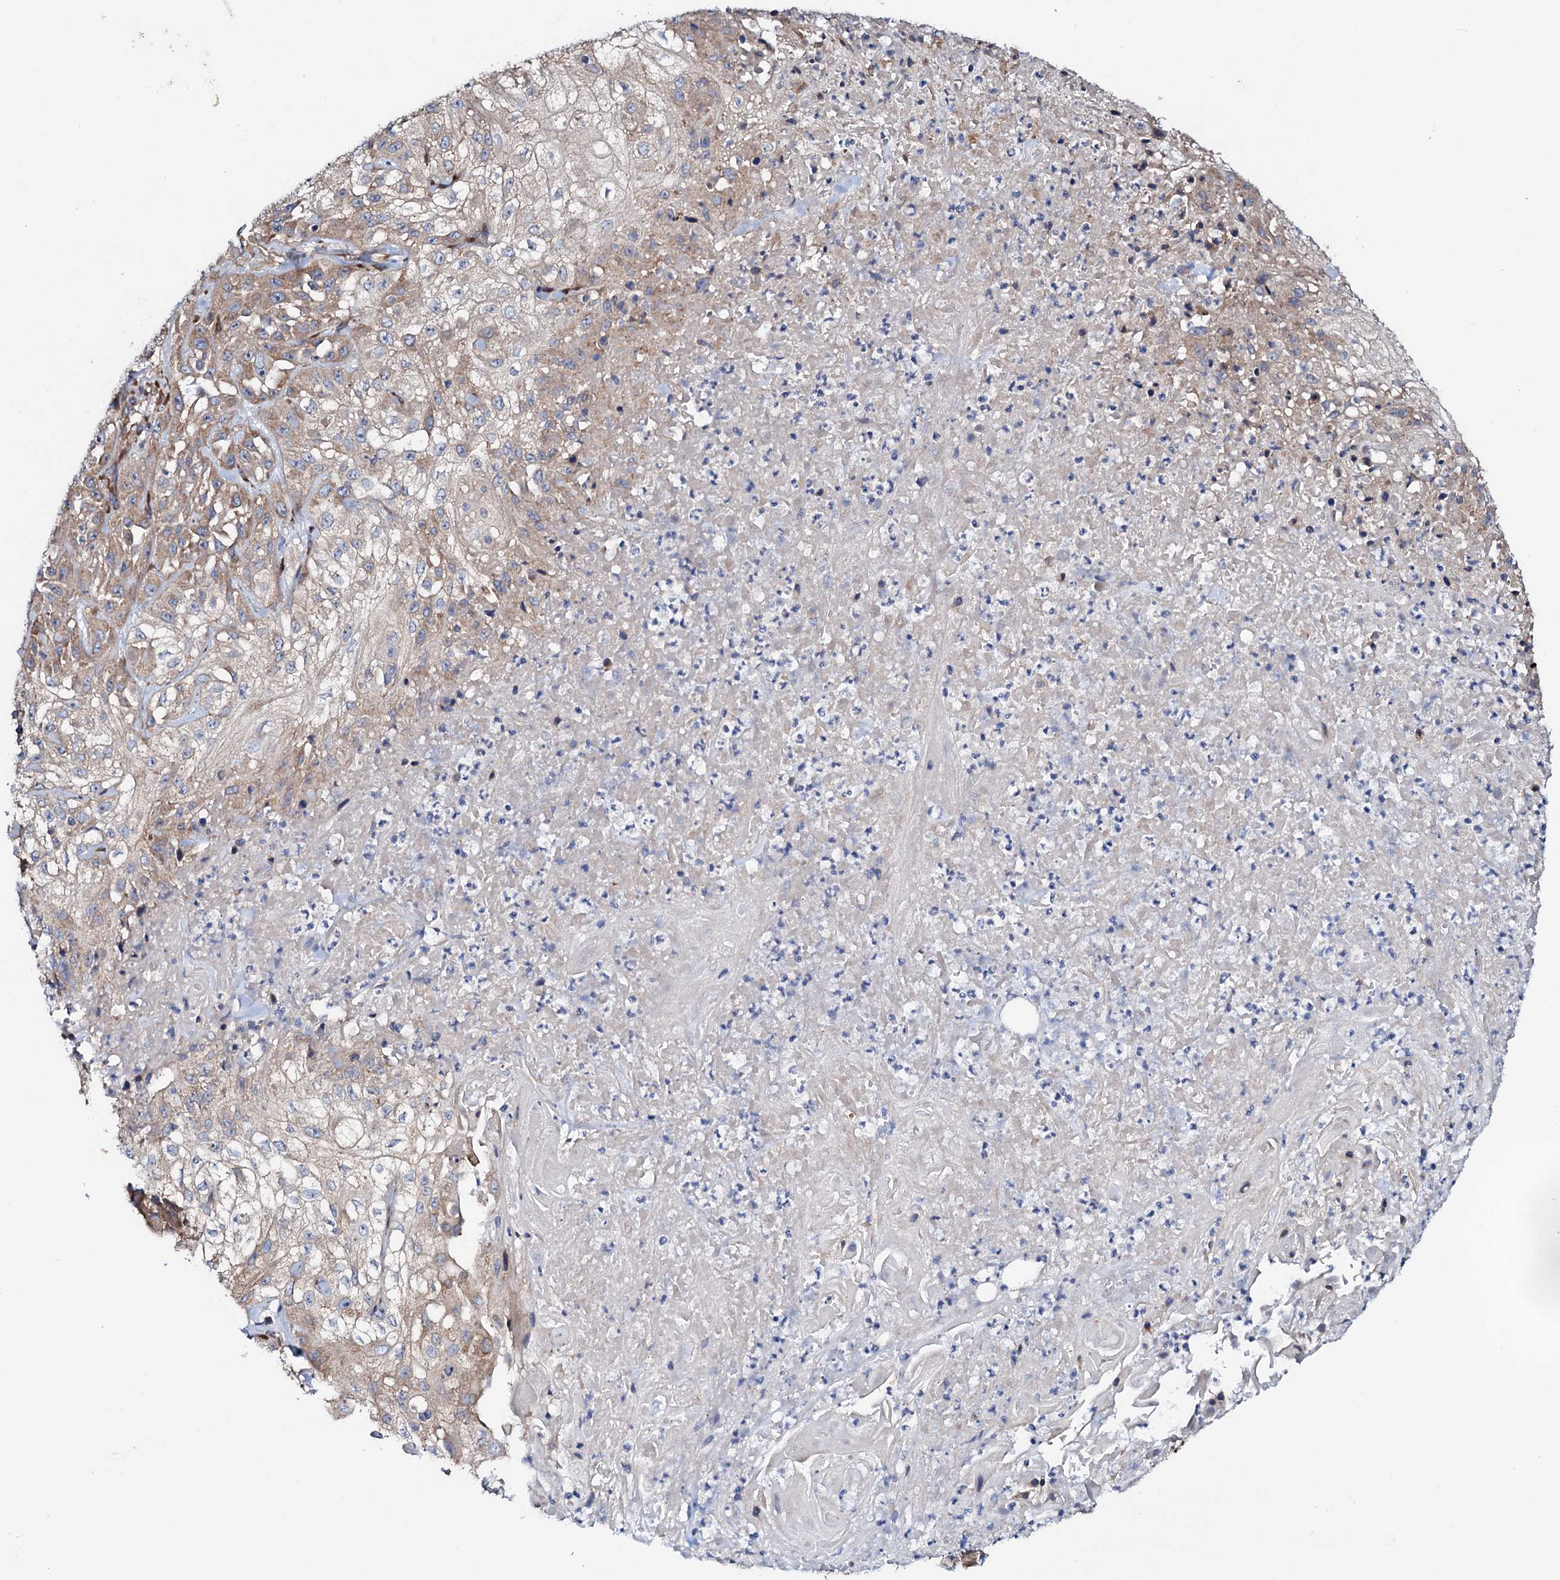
{"staining": {"intensity": "weak", "quantity": "25%-75%", "location": "cytoplasmic/membranous"}, "tissue": "skin cancer", "cell_type": "Tumor cells", "image_type": "cancer", "snomed": [{"axis": "morphology", "description": "Squamous cell carcinoma, NOS"}, {"axis": "morphology", "description": "Squamous cell carcinoma, metastatic, NOS"}, {"axis": "topography", "description": "Skin"}, {"axis": "topography", "description": "Lymph node"}], "caption": "Weak cytoplasmic/membranous positivity is appreciated in approximately 25%-75% of tumor cells in skin cancer.", "gene": "STARD13", "patient": {"sex": "male", "age": 75}}